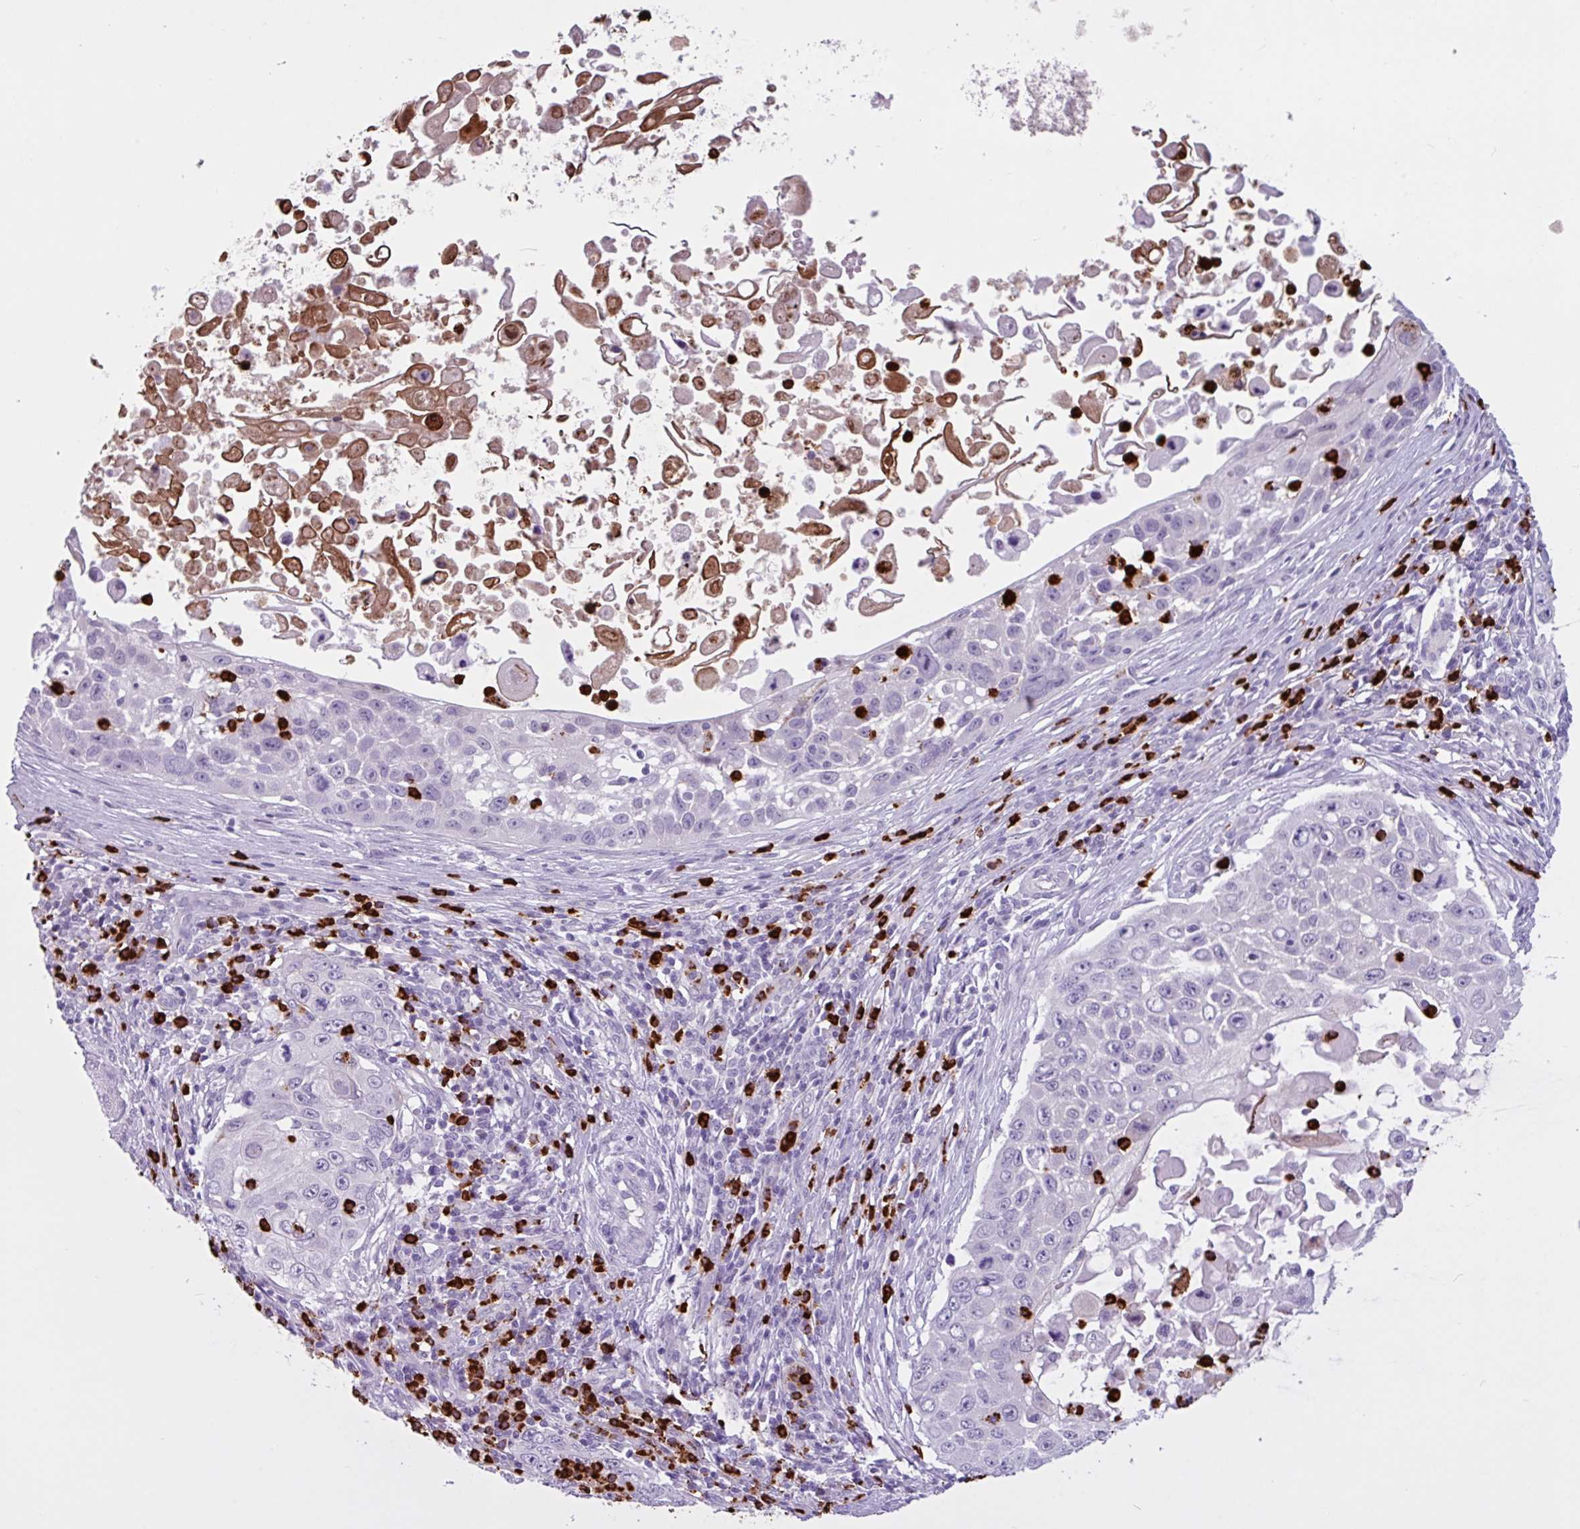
{"staining": {"intensity": "negative", "quantity": "none", "location": "none"}, "tissue": "skin cancer", "cell_type": "Tumor cells", "image_type": "cancer", "snomed": [{"axis": "morphology", "description": "Squamous cell carcinoma, NOS"}, {"axis": "topography", "description": "Skin"}], "caption": "Tumor cells show no significant protein expression in skin cancer (squamous cell carcinoma). Brightfield microscopy of immunohistochemistry stained with DAB (3,3'-diaminobenzidine) (brown) and hematoxylin (blue), captured at high magnification.", "gene": "TMEM178A", "patient": {"sex": "male", "age": 24}}